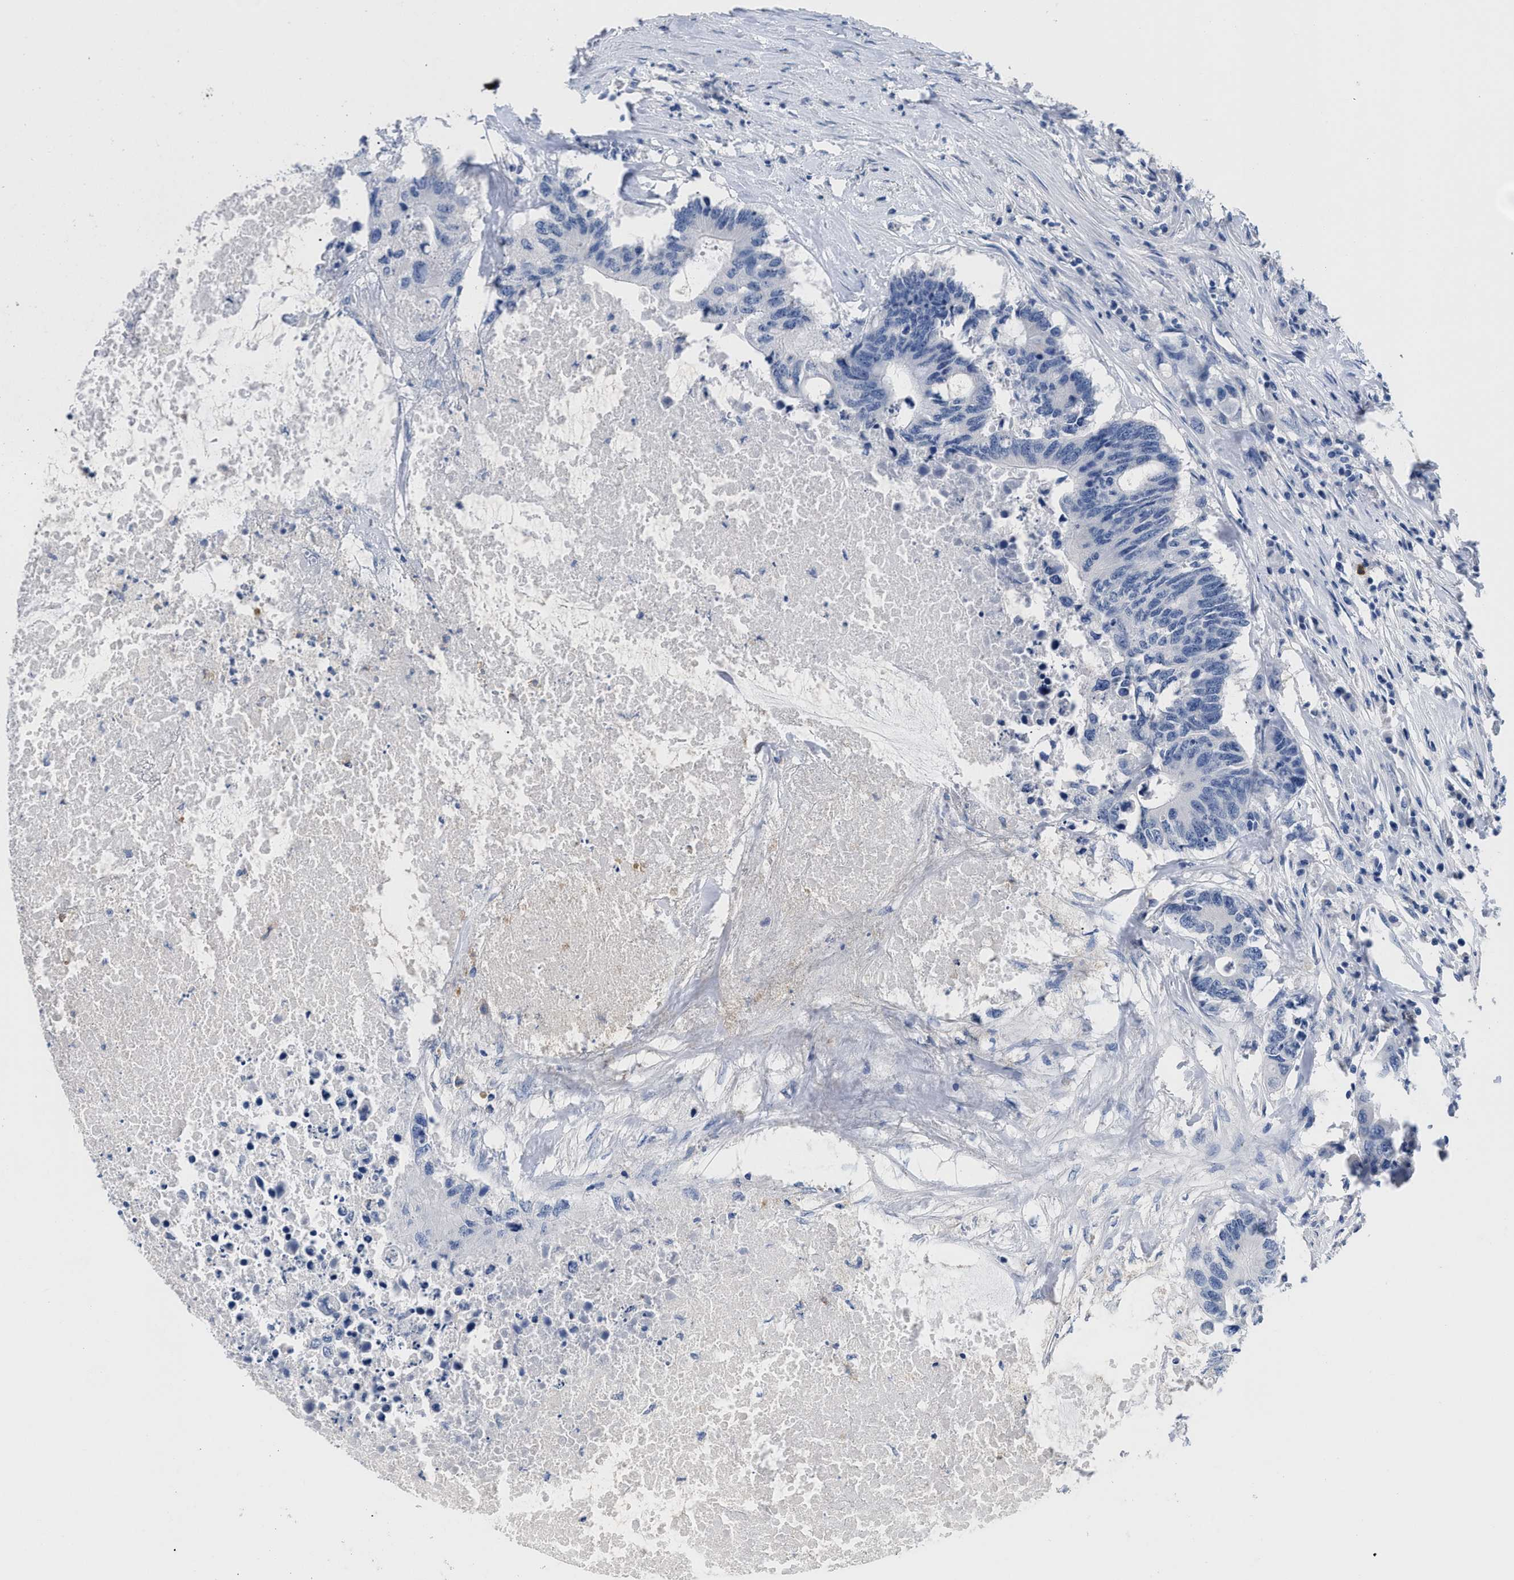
{"staining": {"intensity": "negative", "quantity": "none", "location": "none"}, "tissue": "colorectal cancer", "cell_type": "Tumor cells", "image_type": "cancer", "snomed": [{"axis": "morphology", "description": "Adenocarcinoma, NOS"}, {"axis": "topography", "description": "Colon"}], "caption": "Immunohistochemical staining of colorectal cancer (adenocarcinoma) shows no significant staining in tumor cells.", "gene": "CR1", "patient": {"sex": "male", "age": 71}}